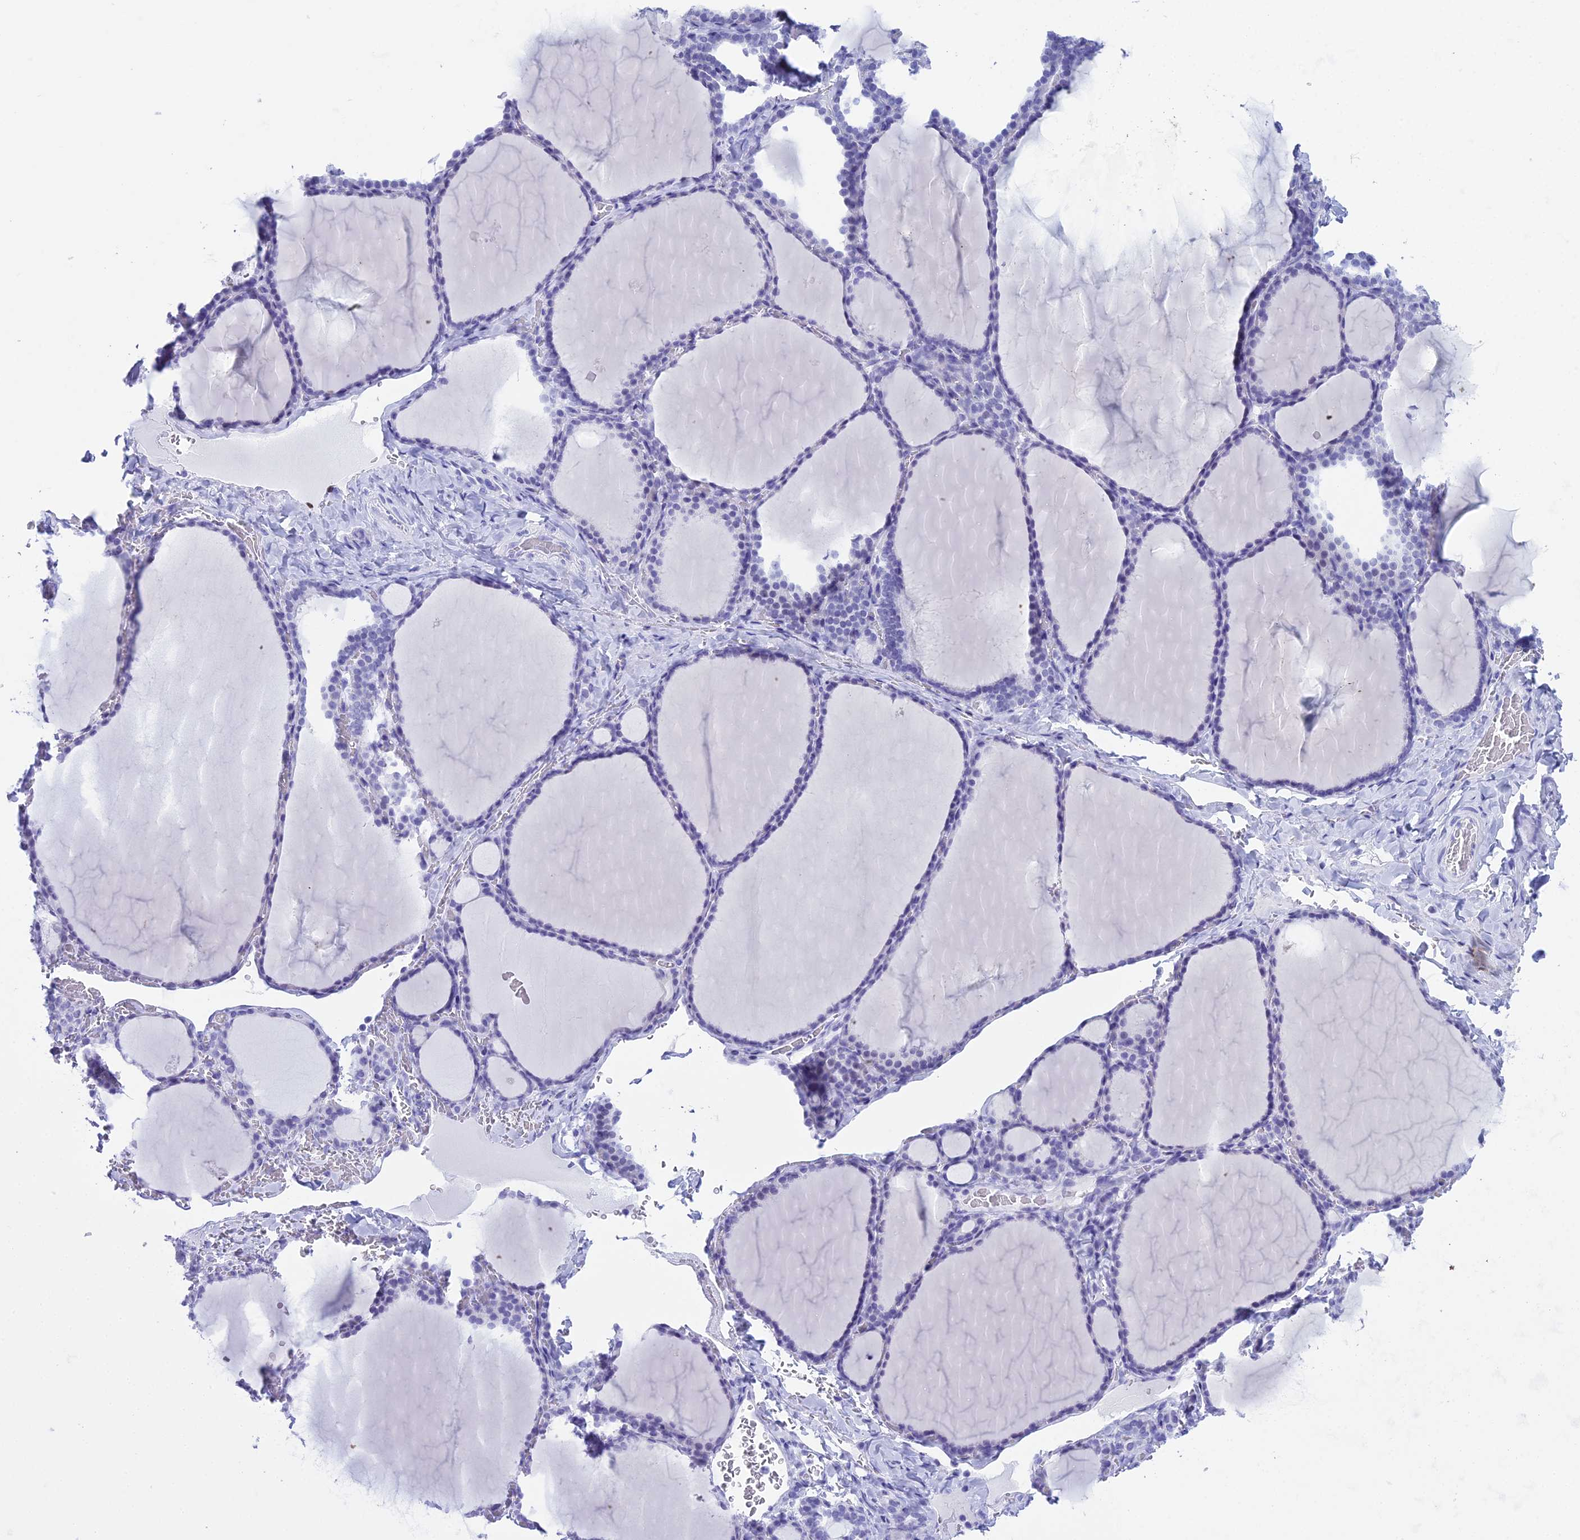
{"staining": {"intensity": "negative", "quantity": "none", "location": "none"}, "tissue": "thyroid gland", "cell_type": "Glandular cells", "image_type": "normal", "snomed": [{"axis": "morphology", "description": "Normal tissue, NOS"}, {"axis": "topography", "description": "Thyroid gland"}], "caption": "A photomicrograph of thyroid gland stained for a protein exhibits no brown staining in glandular cells.", "gene": "RNPS1", "patient": {"sex": "female", "age": 39}}